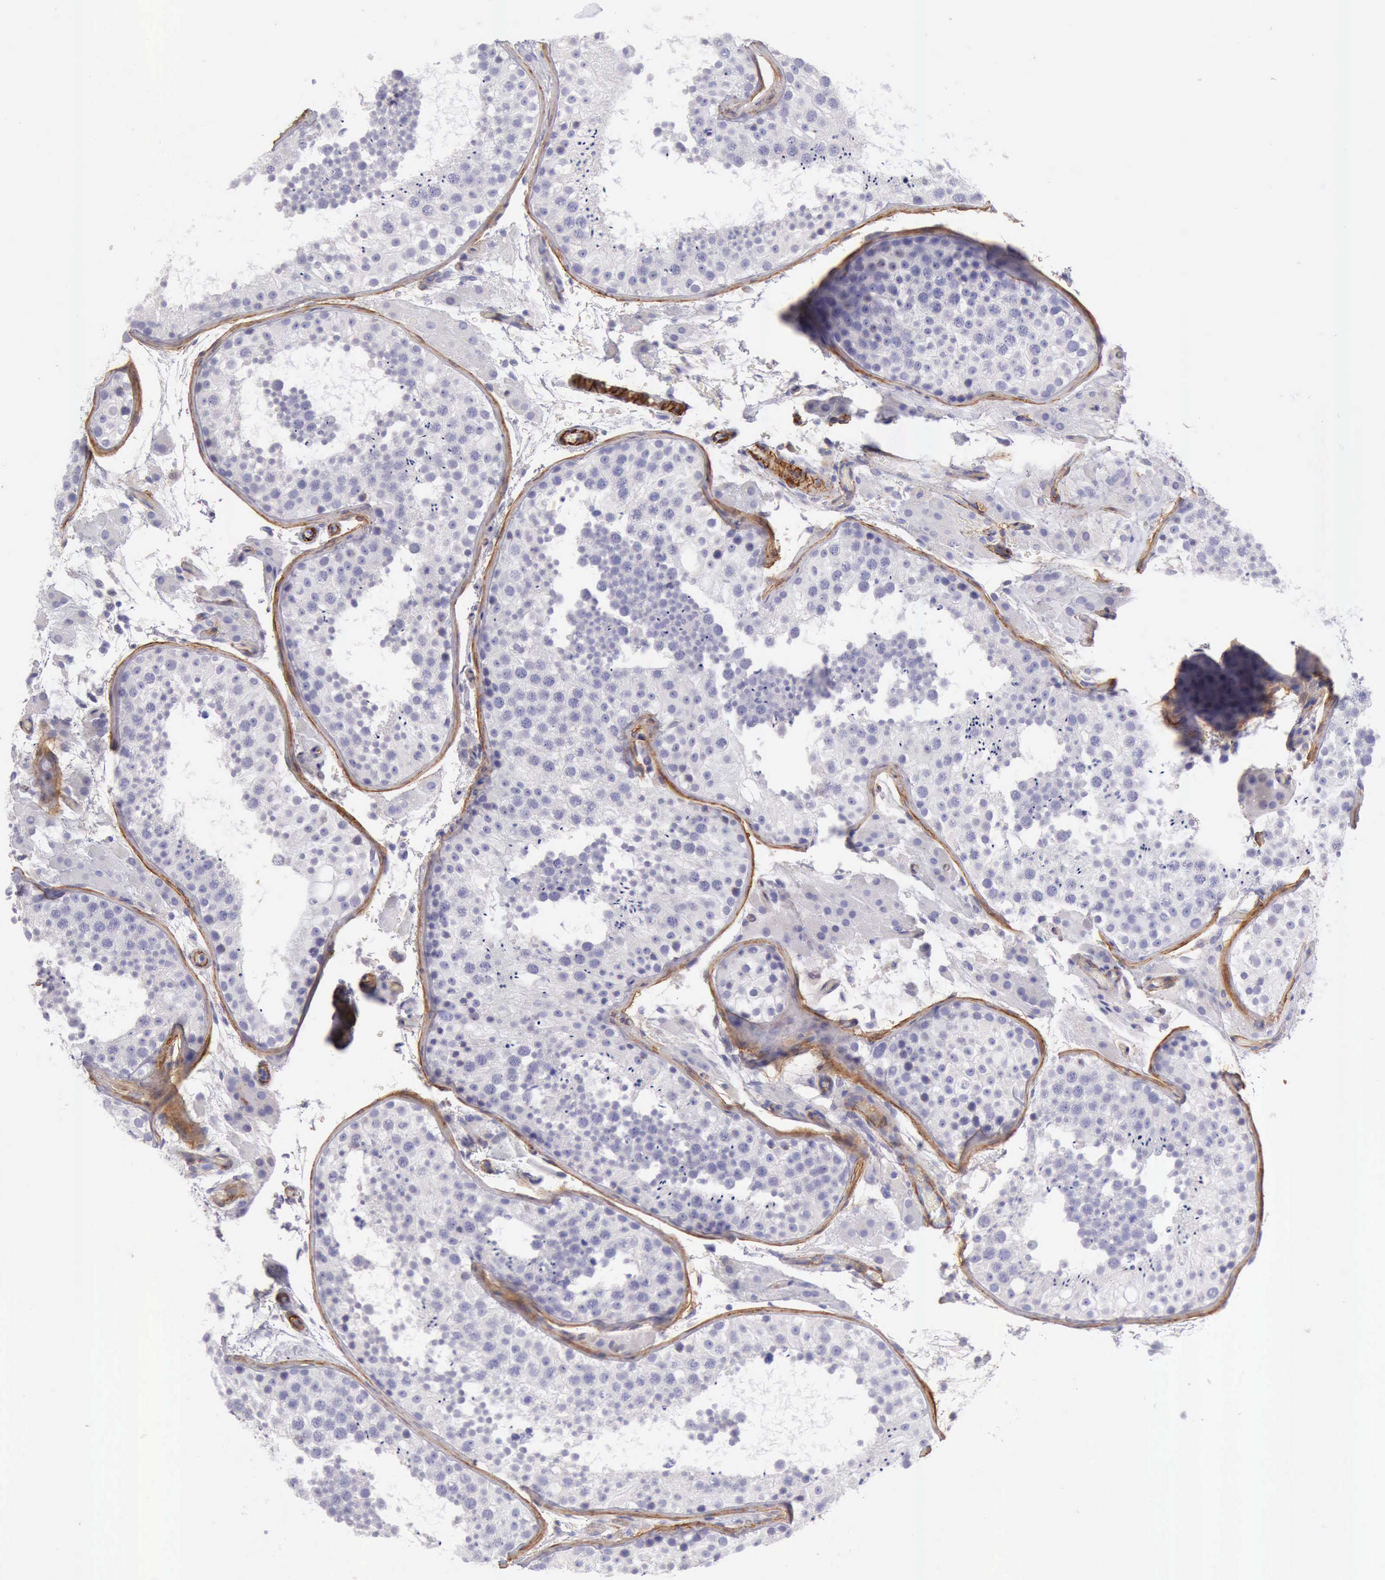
{"staining": {"intensity": "negative", "quantity": "none", "location": "none"}, "tissue": "testis", "cell_type": "Cells in seminiferous ducts", "image_type": "normal", "snomed": [{"axis": "morphology", "description": "Normal tissue, NOS"}, {"axis": "topography", "description": "Testis"}], "caption": "Photomicrograph shows no significant protein expression in cells in seminiferous ducts of benign testis. (DAB immunohistochemistry (IHC) visualized using brightfield microscopy, high magnification).", "gene": "AOC3", "patient": {"sex": "male", "age": 26}}